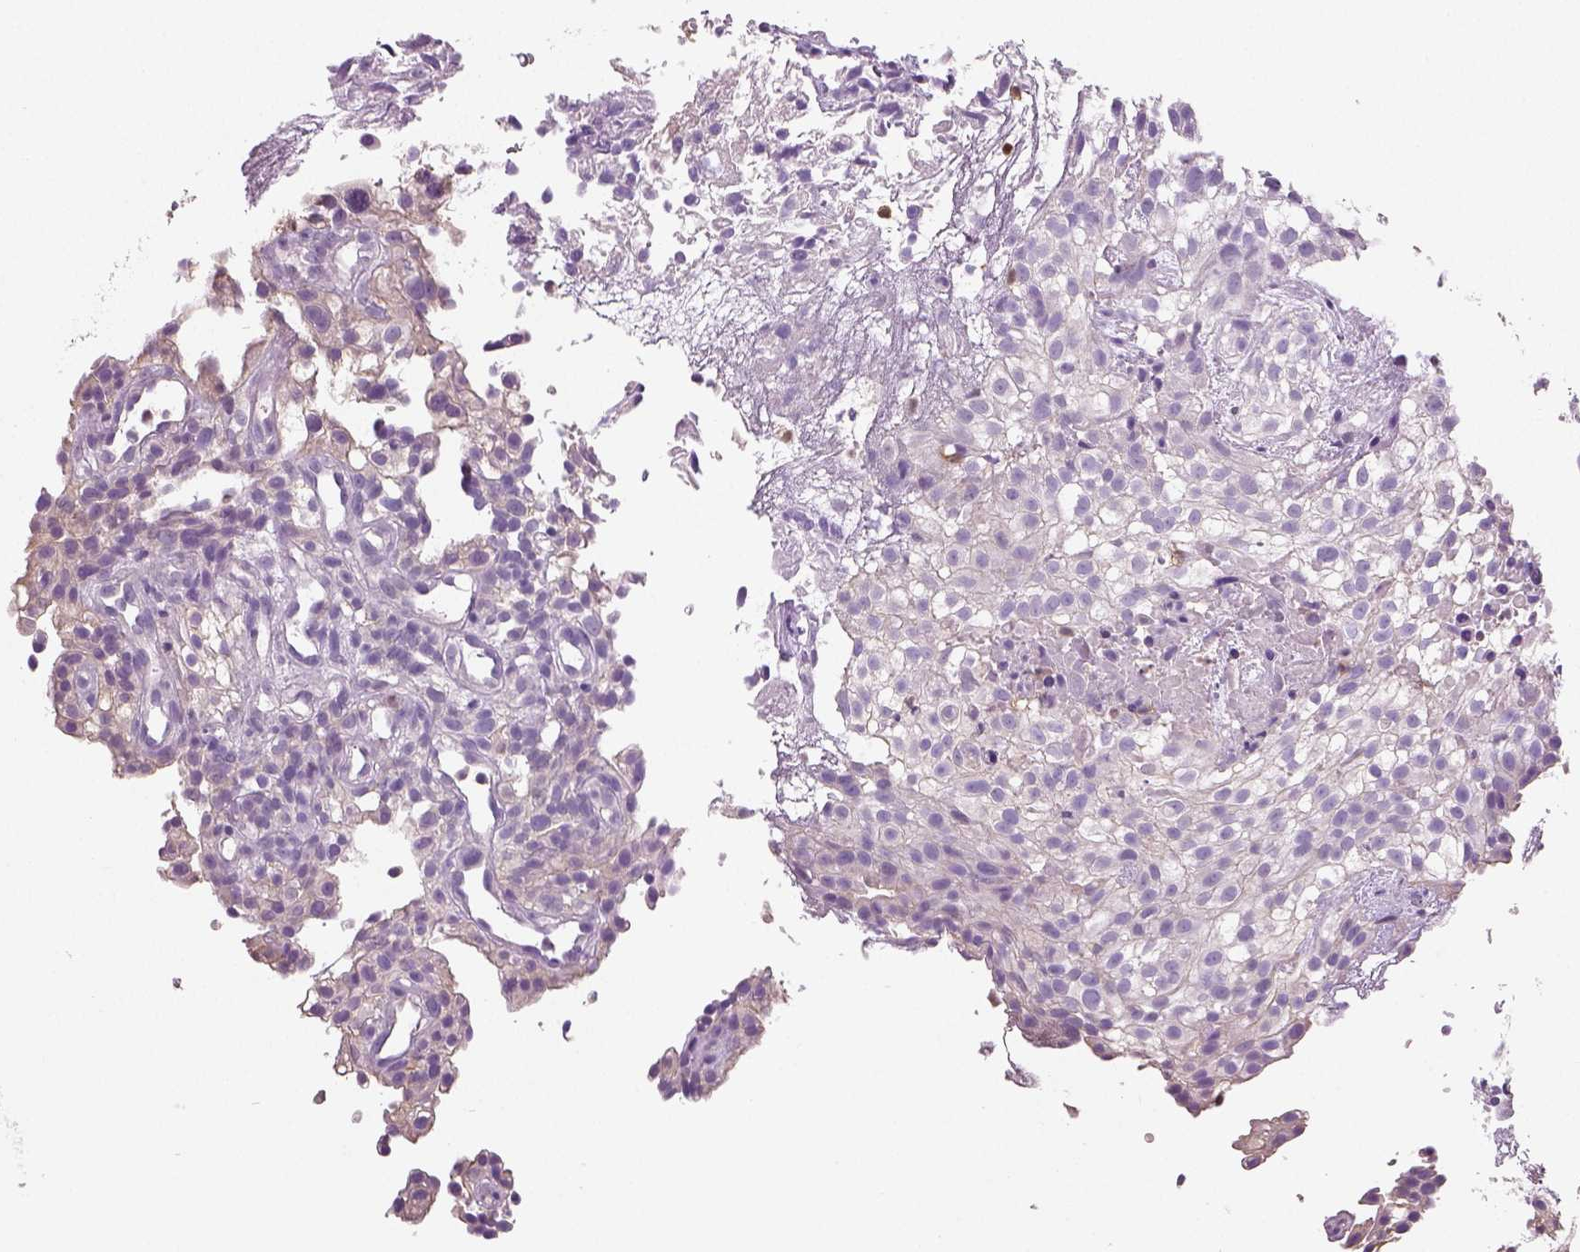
{"staining": {"intensity": "negative", "quantity": "none", "location": "none"}, "tissue": "urothelial cancer", "cell_type": "Tumor cells", "image_type": "cancer", "snomed": [{"axis": "morphology", "description": "Urothelial carcinoma, High grade"}, {"axis": "topography", "description": "Urinary bladder"}], "caption": "Tumor cells show no significant protein expression in urothelial cancer. (DAB (3,3'-diaminobenzidine) immunohistochemistry (IHC) with hematoxylin counter stain).", "gene": "NECAB2", "patient": {"sex": "male", "age": 56}}